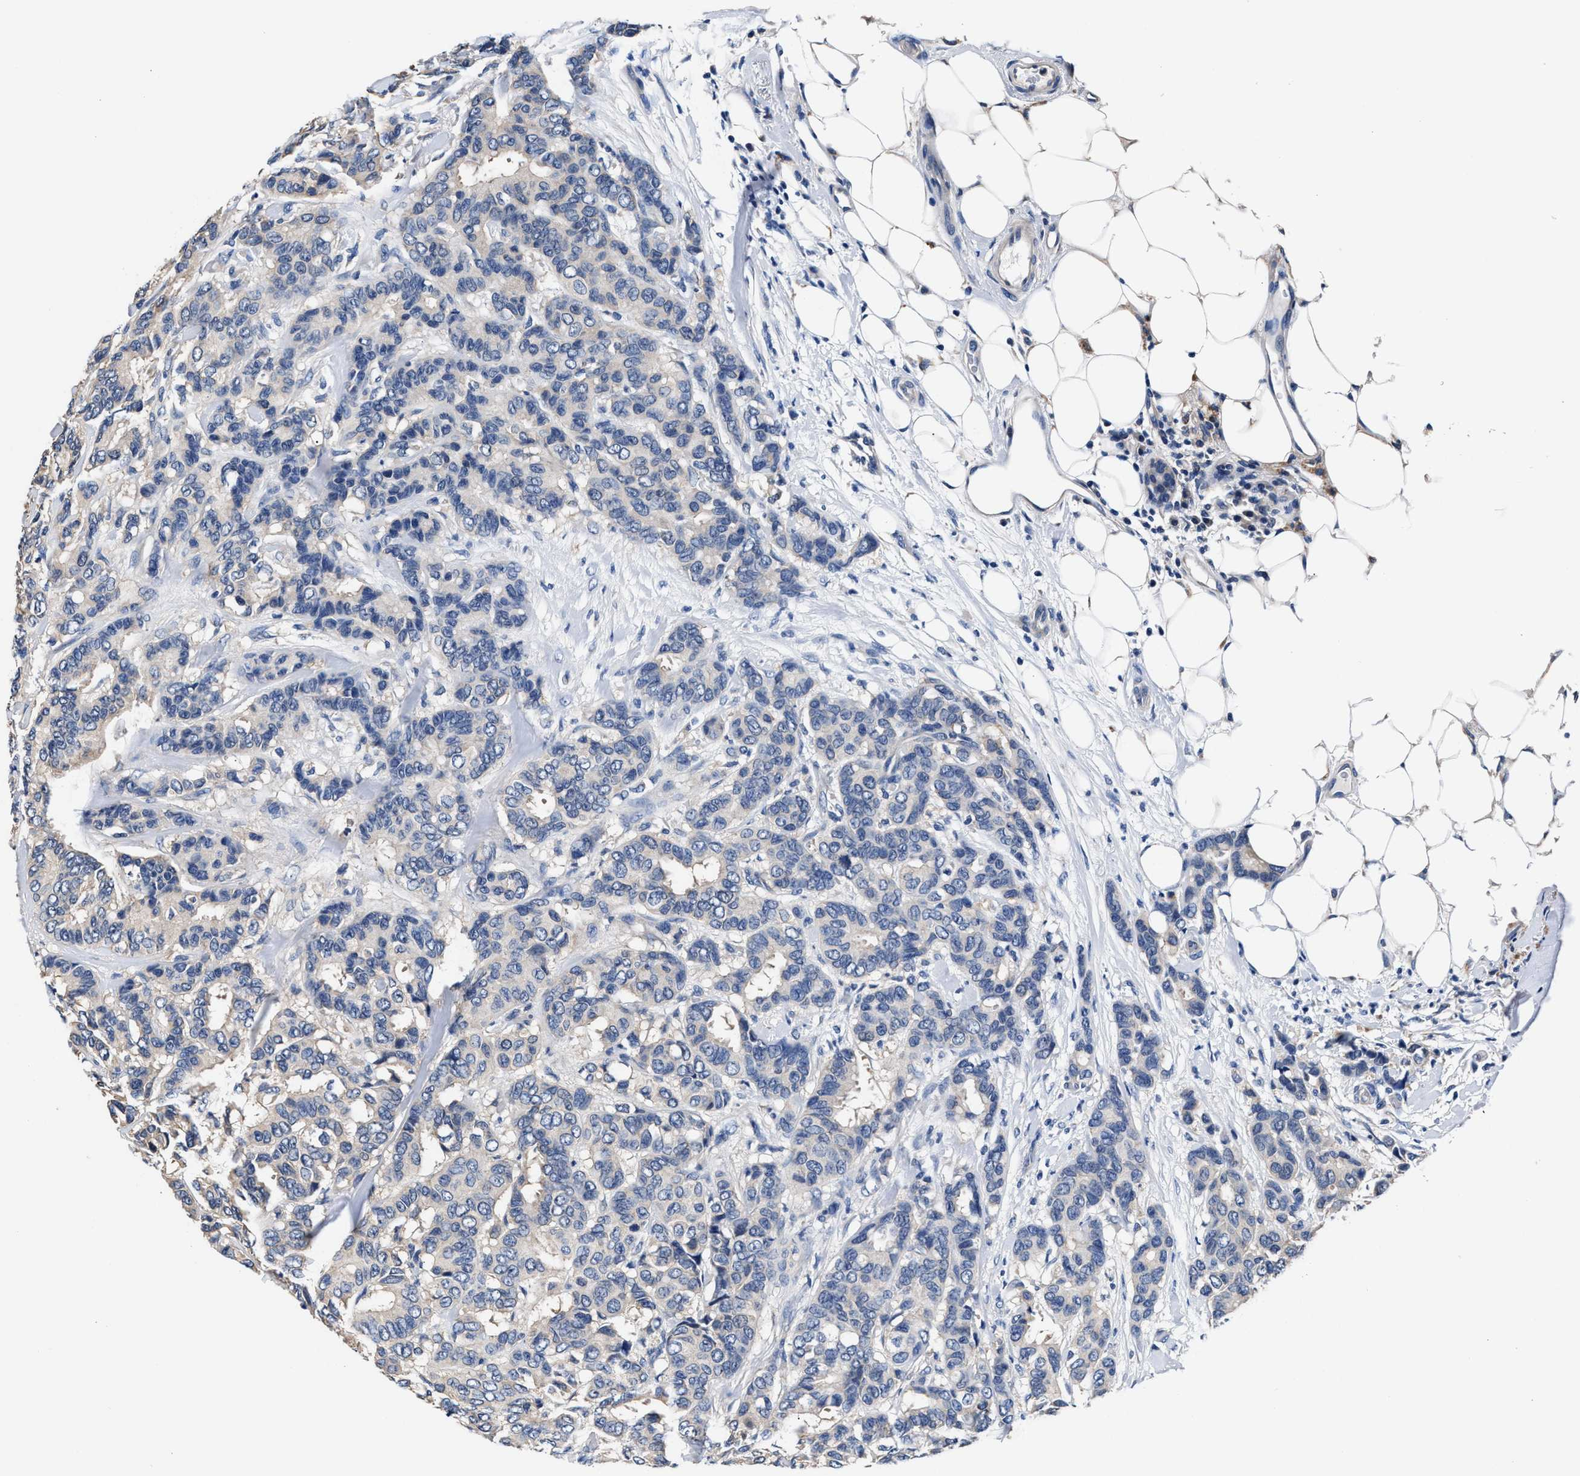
{"staining": {"intensity": "negative", "quantity": "none", "location": "none"}, "tissue": "breast cancer", "cell_type": "Tumor cells", "image_type": "cancer", "snomed": [{"axis": "morphology", "description": "Duct carcinoma"}, {"axis": "topography", "description": "Breast"}], "caption": "The histopathology image reveals no significant expression in tumor cells of invasive ductal carcinoma (breast).", "gene": "GSTM1", "patient": {"sex": "female", "age": 87}}